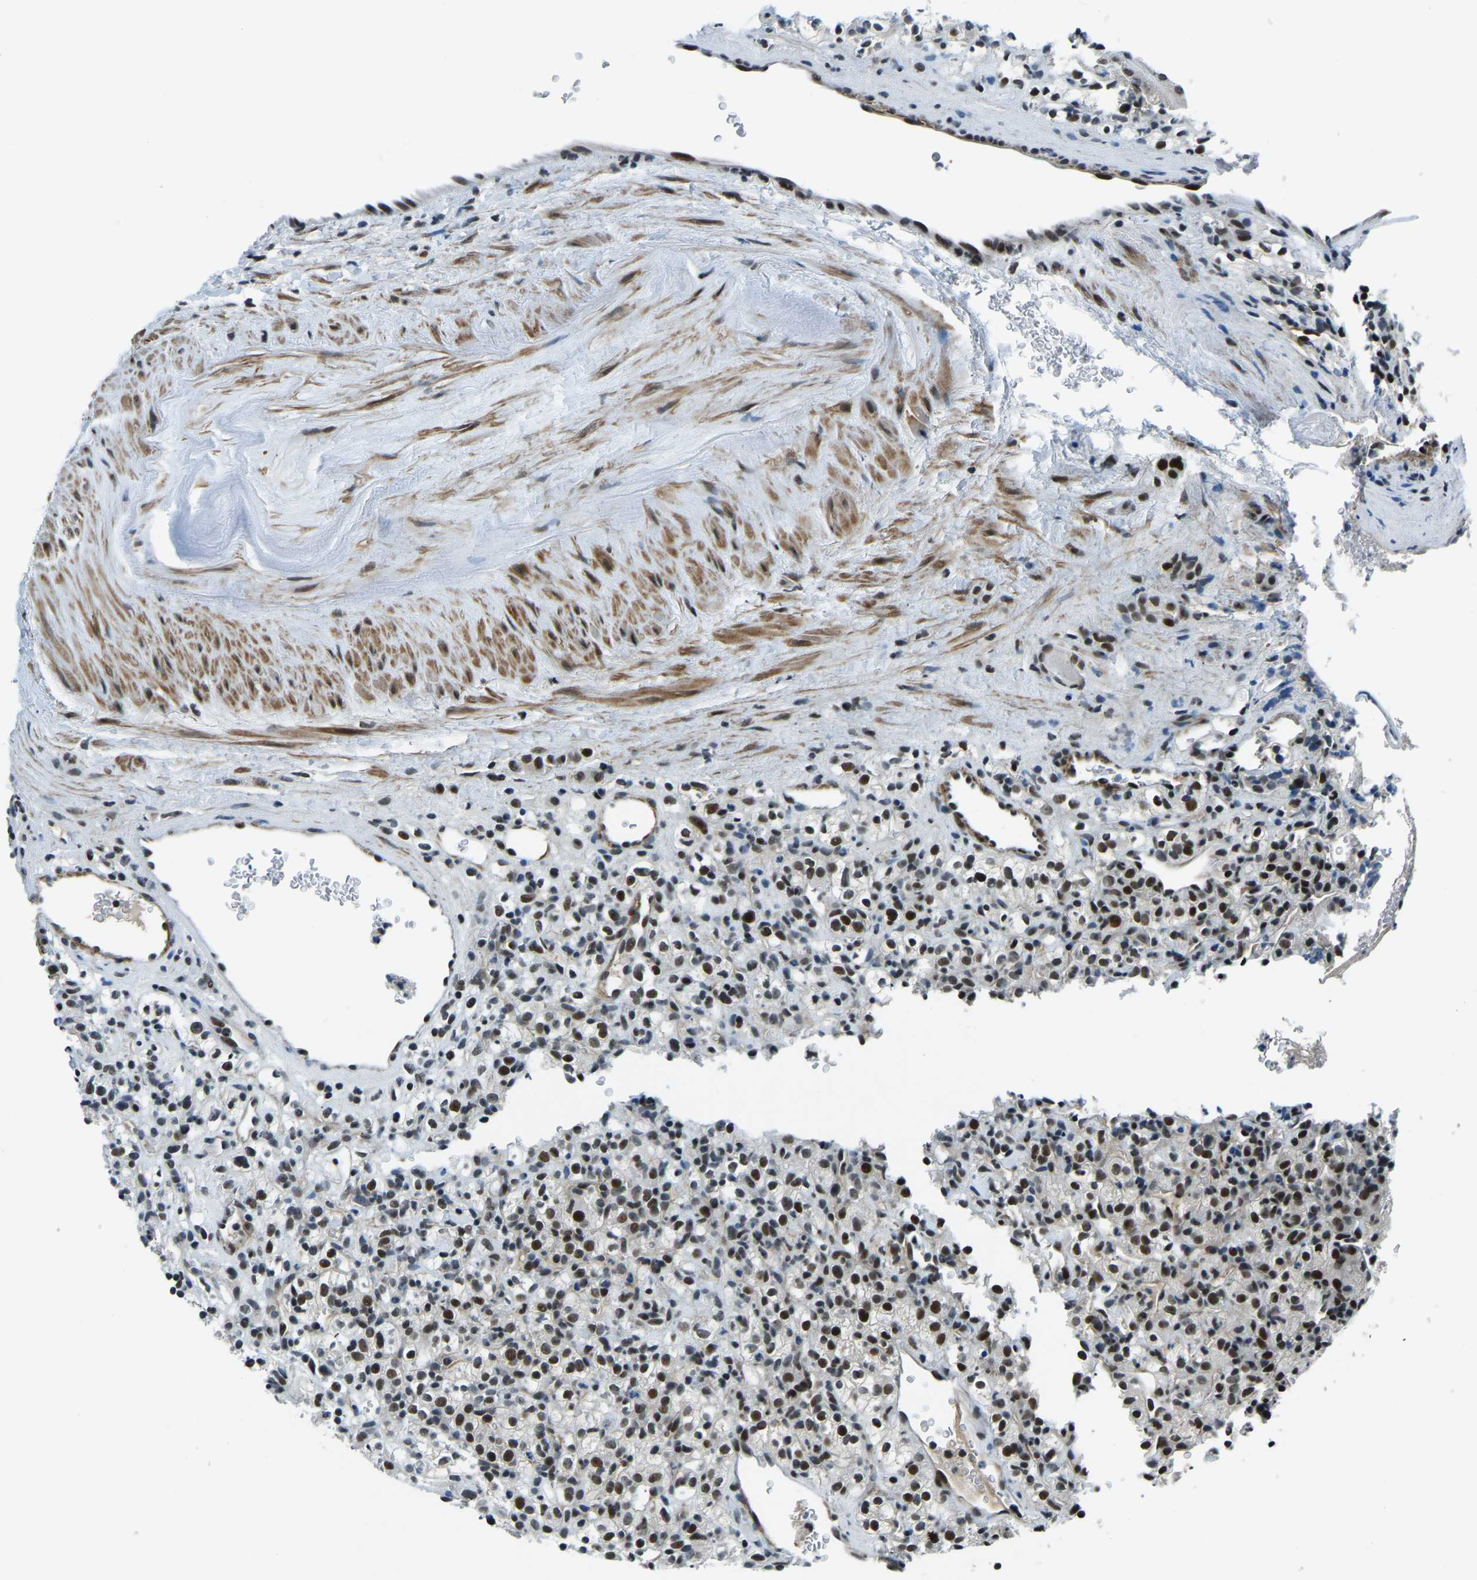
{"staining": {"intensity": "moderate", "quantity": "25%-75%", "location": "nuclear"}, "tissue": "renal cancer", "cell_type": "Tumor cells", "image_type": "cancer", "snomed": [{"axis": "morphology", "description": "Normal tissue, NOS"}, {"axis": "morphology", "description": "Adenocarcinoma, NOS"}, {"axis": "topography", "description": "Kidney"}], "caption": "A brown stain labels moderate nuclear positivity of a protein in adenocarcinoma (renal) tumor cells. (Brightfield microscopy of DAB IHC at high magnification).", "gene": "PRCC", "patient": {"sex": "female", "age": 72}}